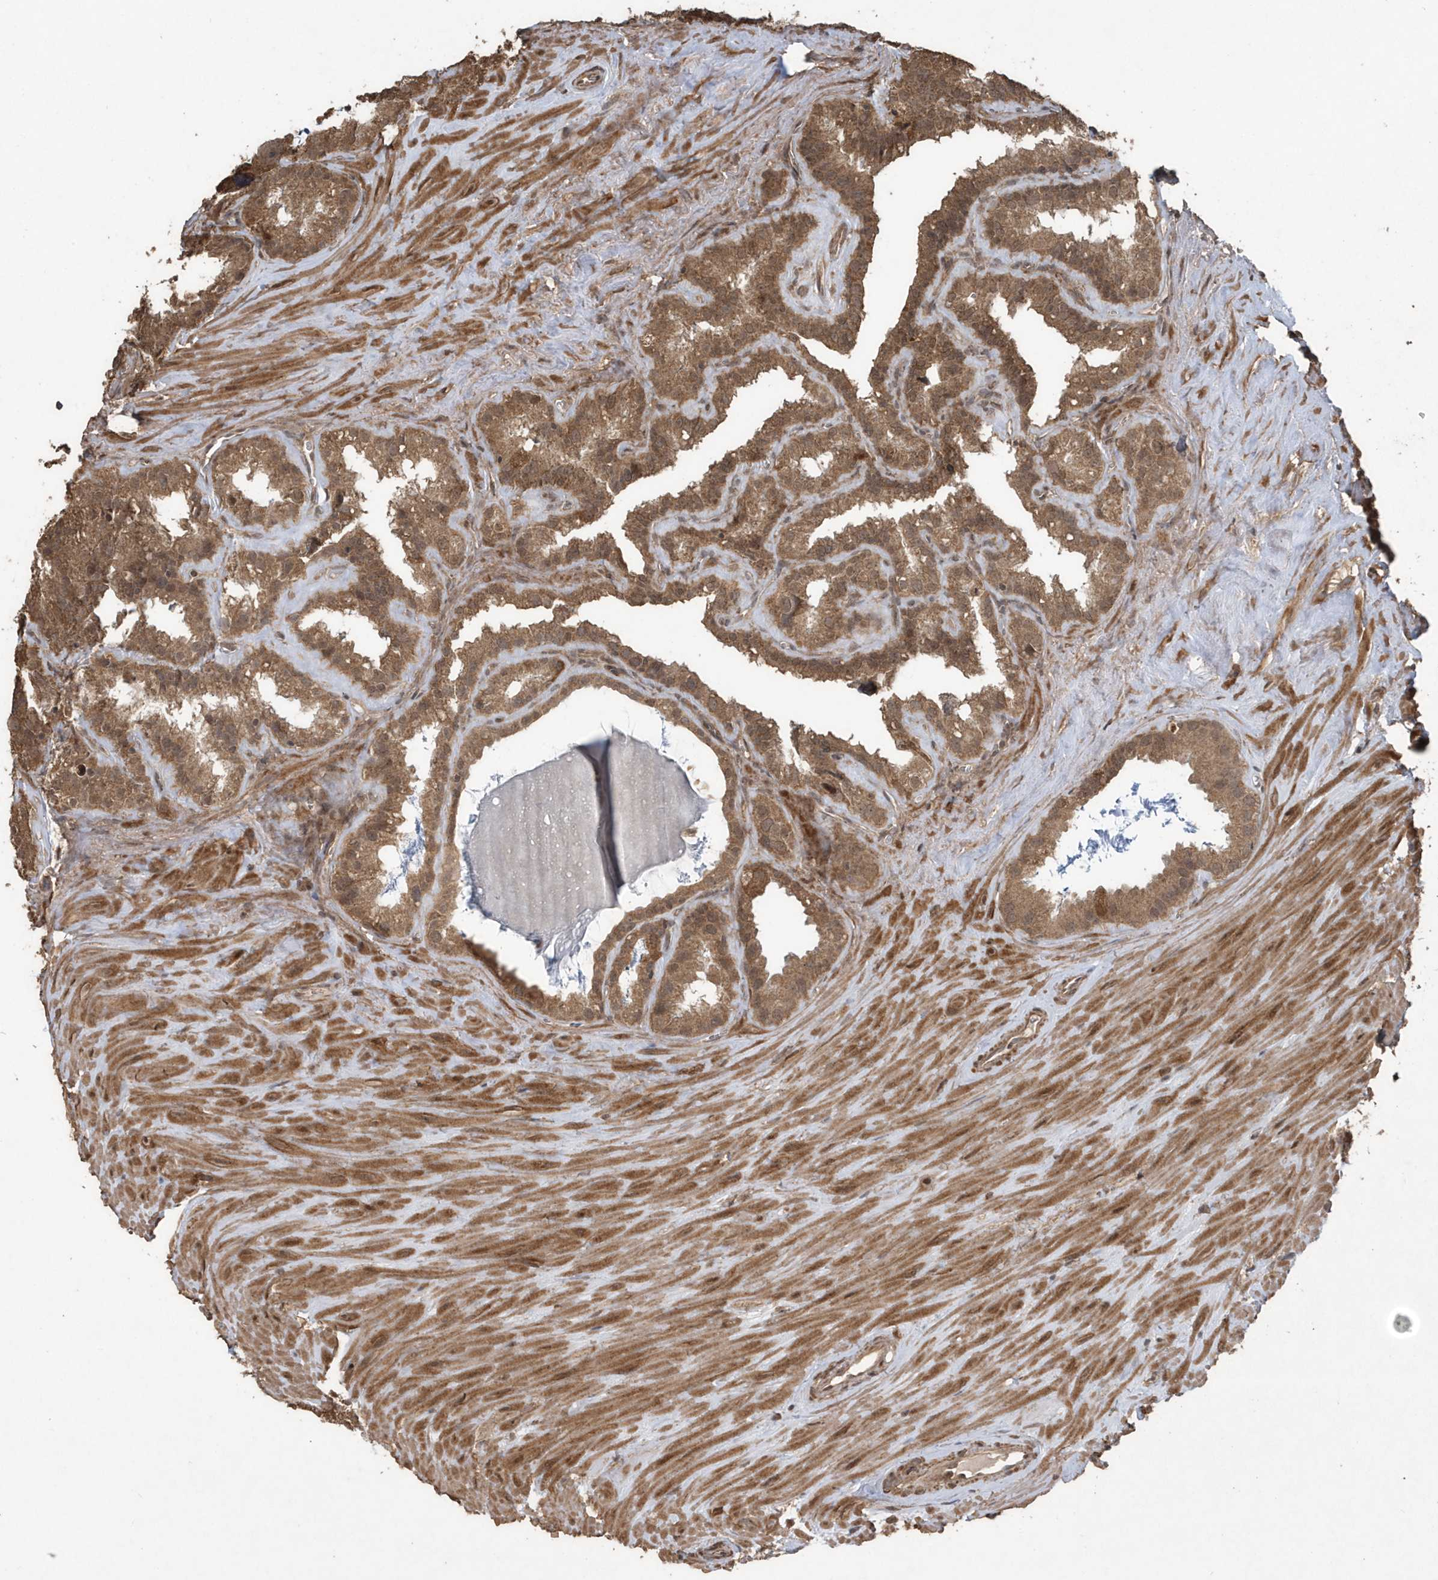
{"staining": {"intensity": "moderate", "quantity": ">75%", "location": "cytoplasmic/membranous"}, "tissue": "seminal vesicle", "cell_type": "Glandular cells", "image_type": "normal", "snomed": [{"axis": "morphology", "description": "Normal tissue, NOS"}, {"axis": "topography", "description": "Prostate"}, {"axis": "topography", "description": "Seminal veicle"}], "caption": "Unremarkable seminal vesicle shows moderate cytoplasmic/membranous expression in about >75% of glandular cells (DAB (3,3'-diaminobenzidine) IHC with brightfield microscopy, high magnification)..", "gene": "PAXBP1", "patient": {"sex": "male", "age": 59}}